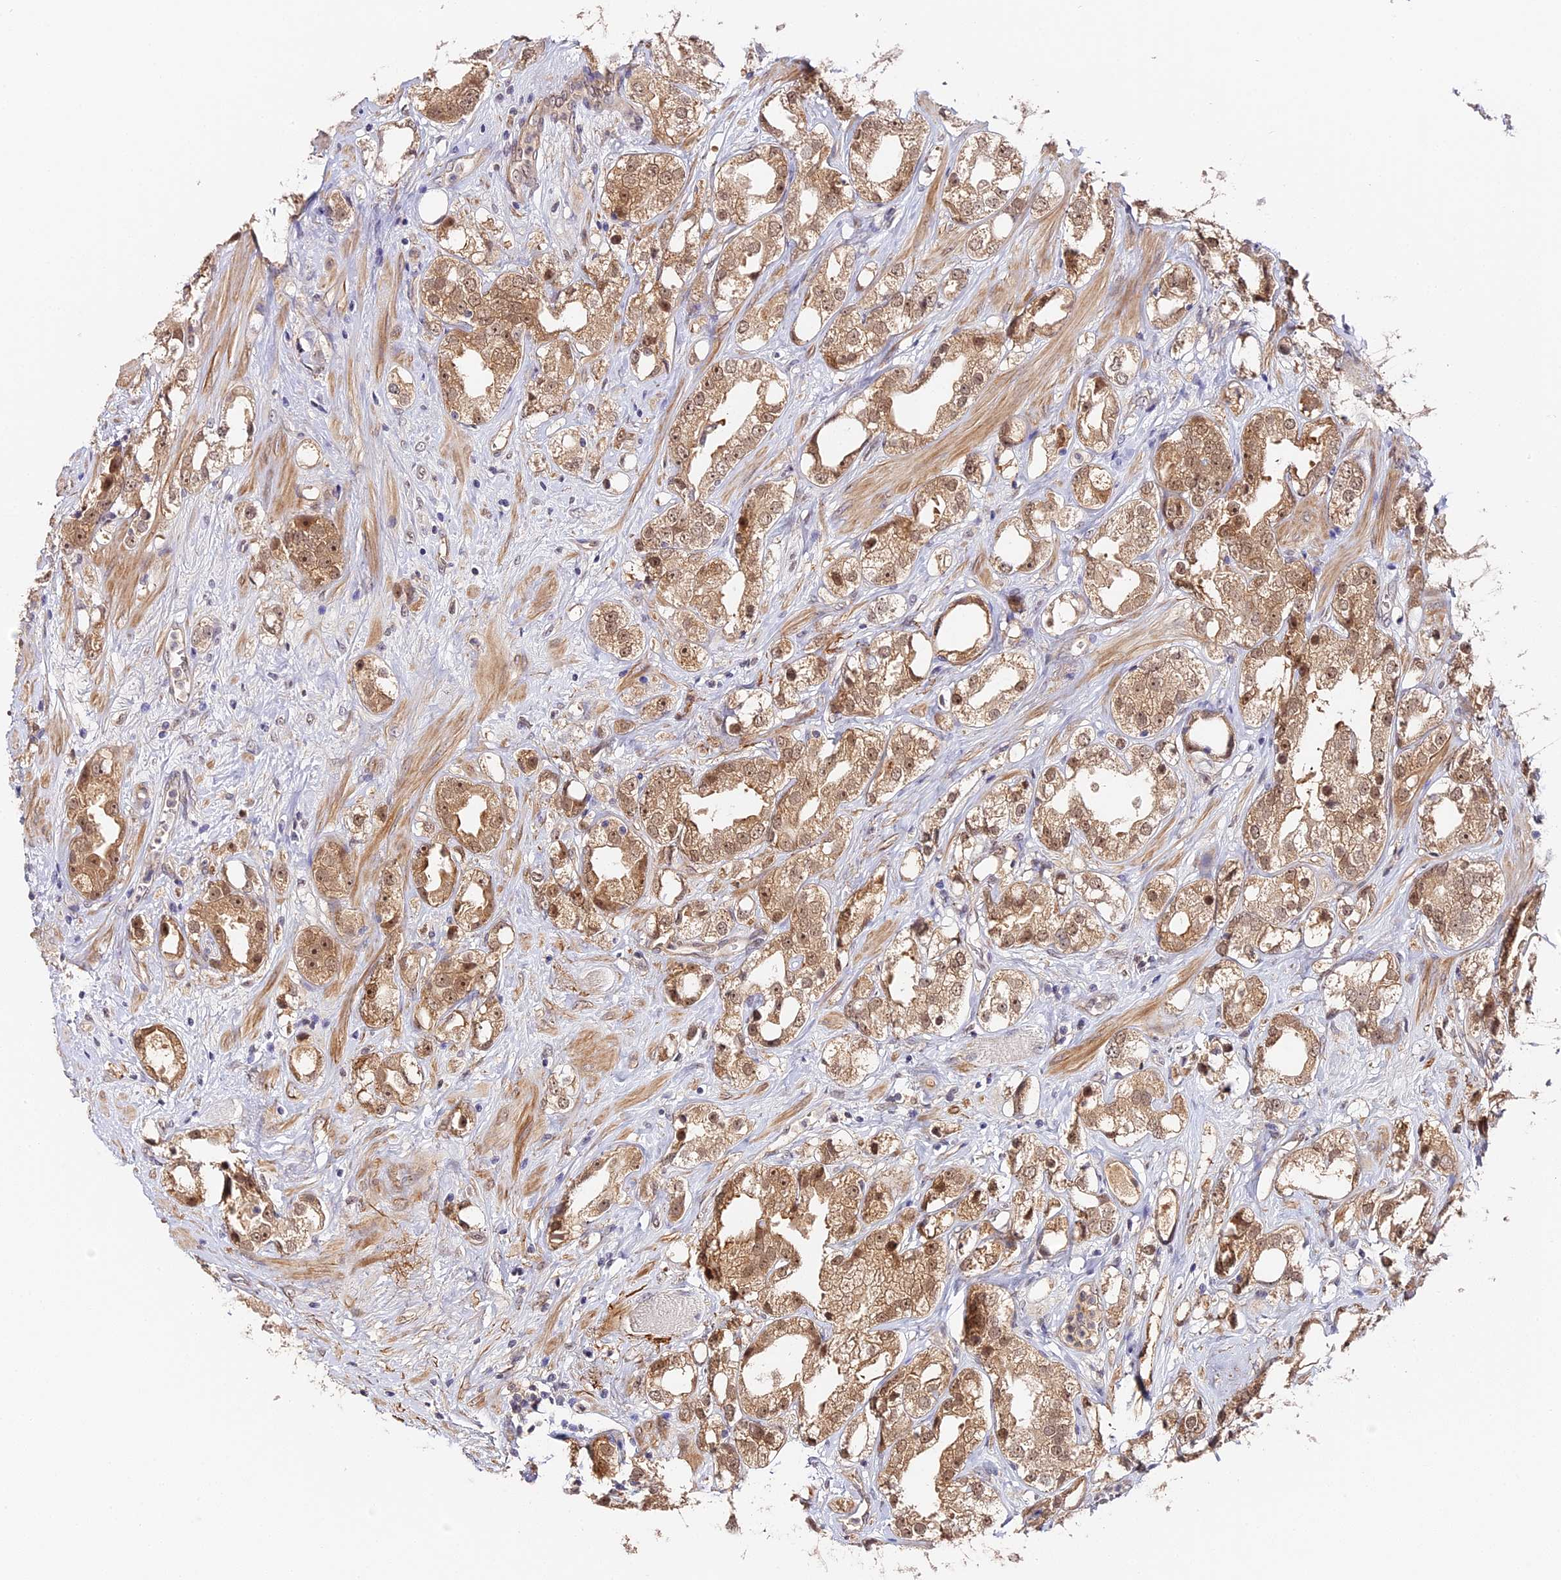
{"staining": {"intensity": "moderate", "quantity": ">75%", "location": "cytoplasmic/membranous,nuclear"}, "tissue": "prostate cancer", "cell_type": "Tumor cells", "image_type": "cancer", "snomed": [{"axis": "morphology", "description": "Adenocarcinoma, NOS"}, {"axis": "topography", "description": "Prostate"}], "caption": "There is medium levels of moderate cytoplasmic/membranous and nuclear expression in tumor cells of adenocarcinoma (prostate), as demonstrated by immunohistochemical staining (brown color).", "gene": "IMPACT", "patient": {"sex": "male", "age": 79}}